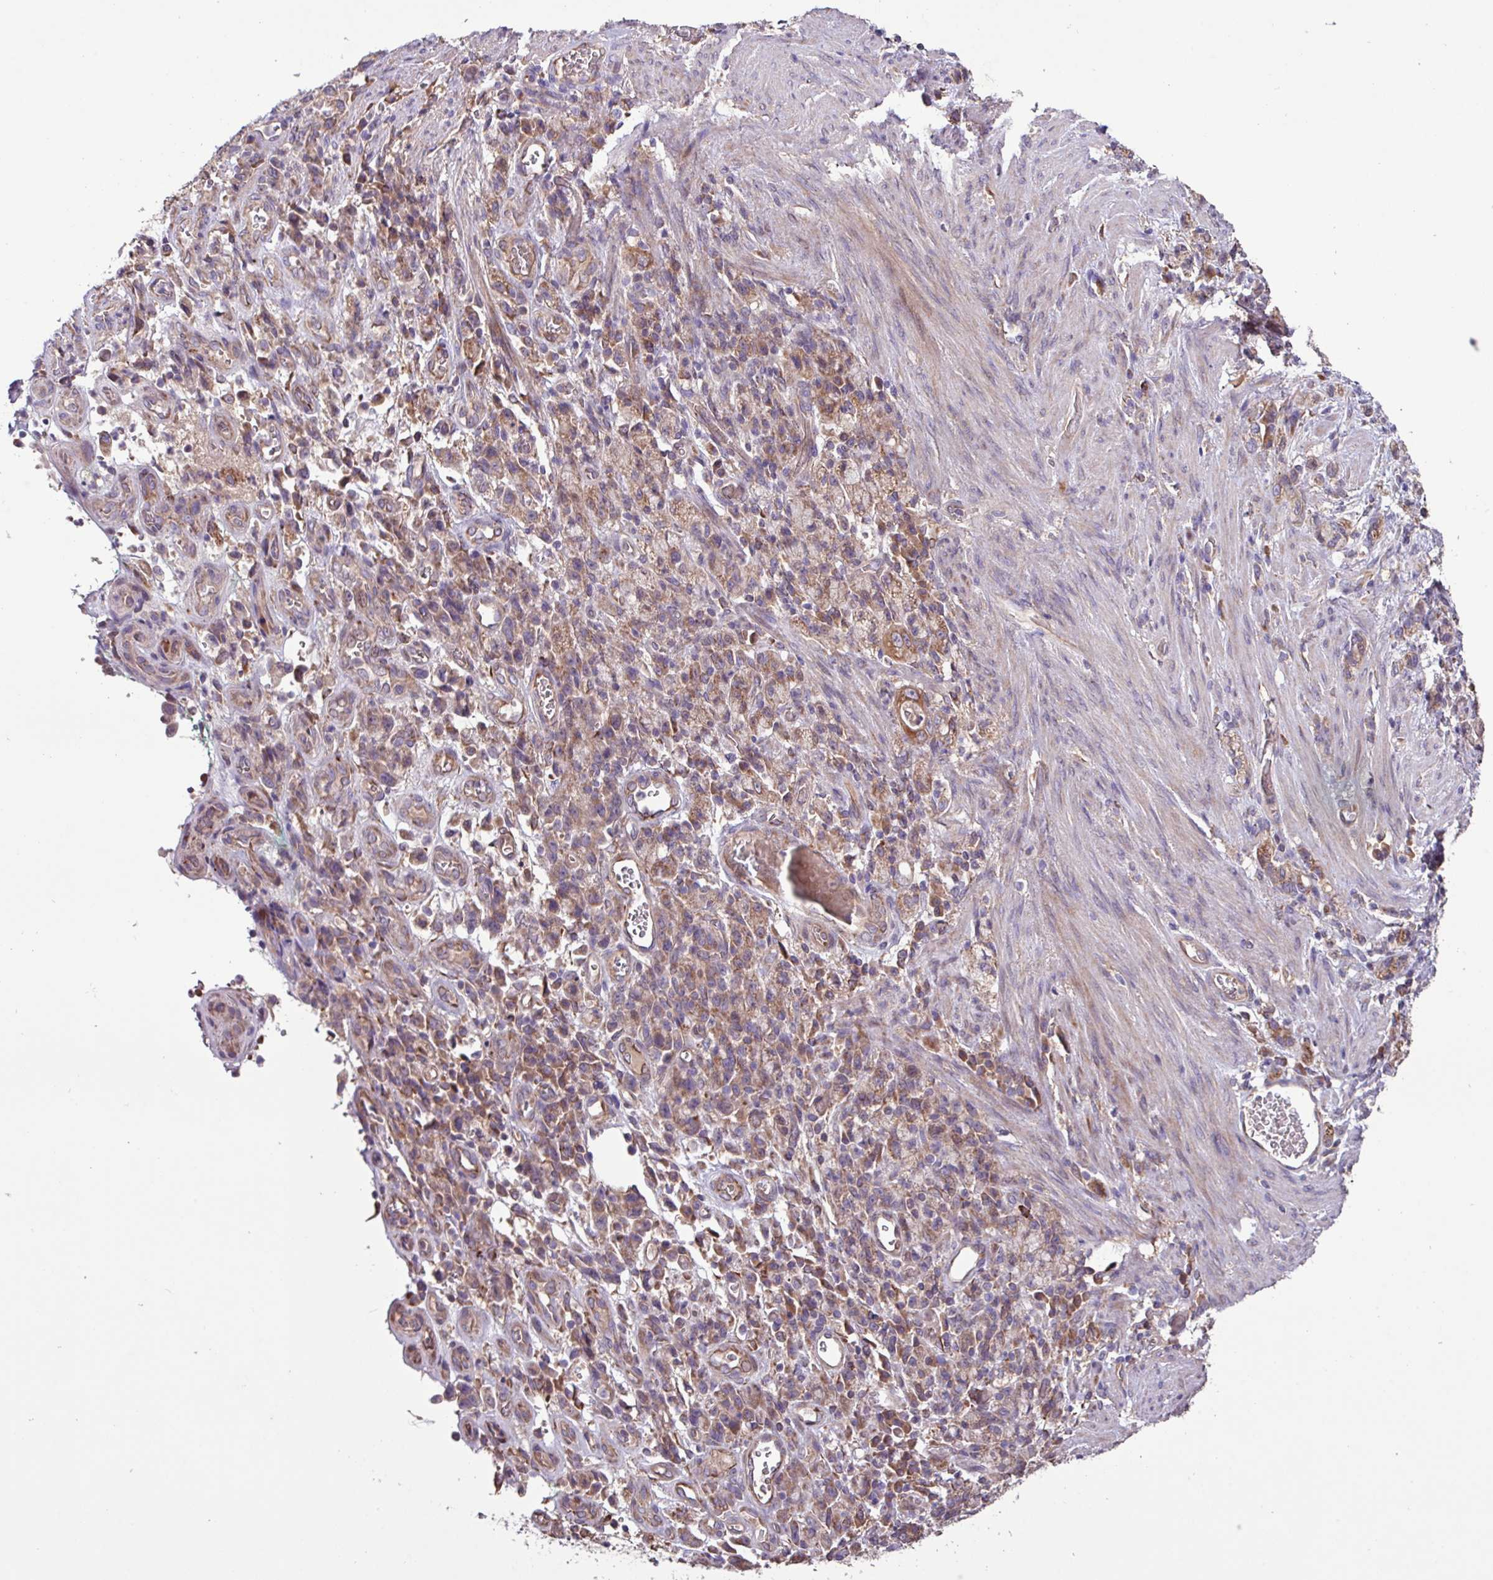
{"staining": {"intensity": "moderate", "quantity": ">75%", "location": "cytoplasmic/membranous"}, "tissue": "stomach cancer", "cell_type": "Tumor cells", "image_type": "cancer", "snomed": [{"axis": "morphology", "description": "Adenocarcinoma, NOS"}, {"axis": "topography", "description": "Stomach"}], "caption": "A brown stain labels moderate cytoplasmic/membranous staining of a protein in human adenocarcinoma (stomach) tumor cells.", "gene": "PTPRQ", "patient": {"sex": "male", "age": 77}}